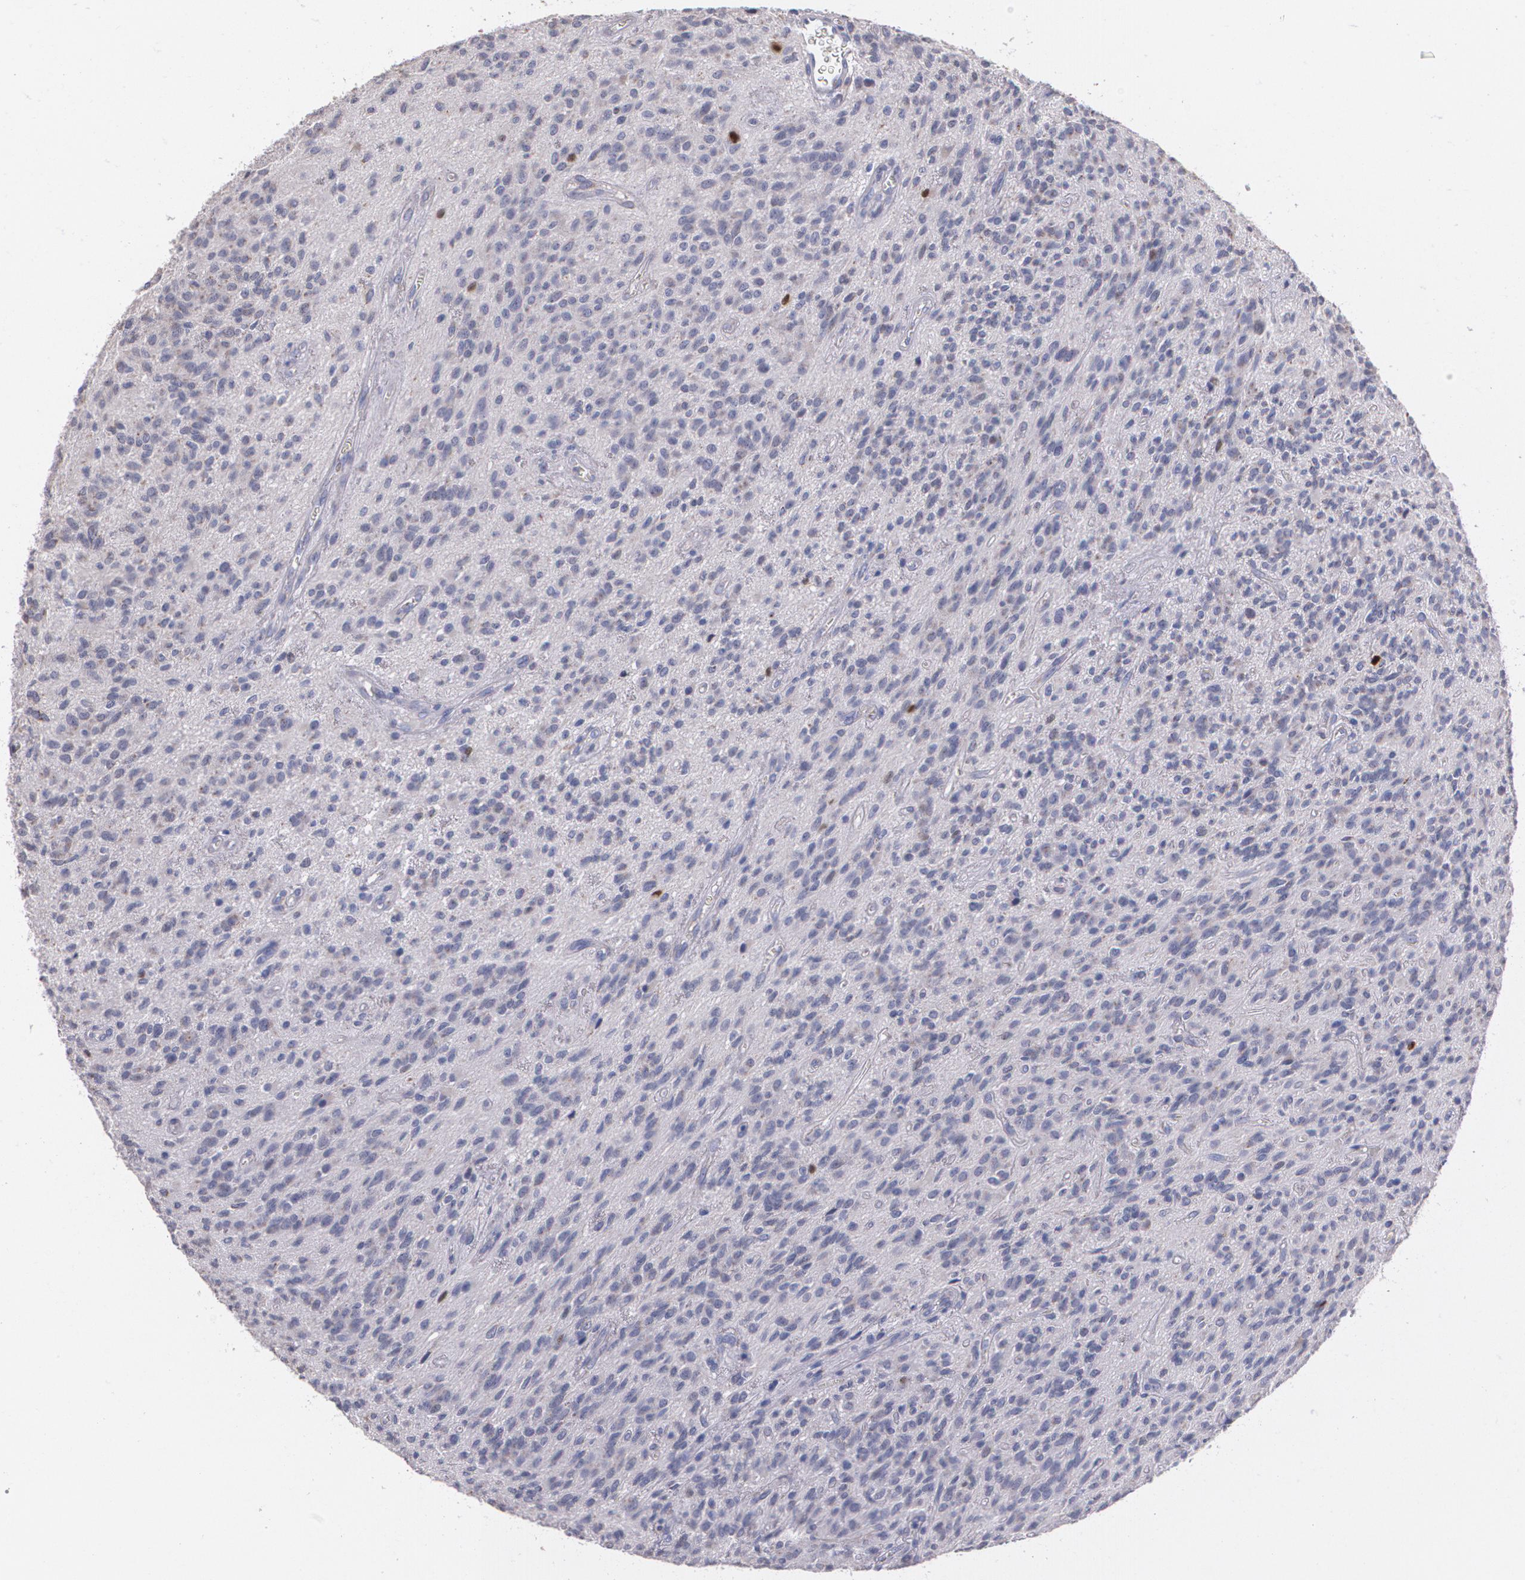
{"staining": {"intensity": "weak", "quantity": "25%-75%", "location": "cytoplasmic/membranous,nuclear"}, "tissue": "glioma", "cell_type": "Tumor cells", "image_type": "cancer", "snomed": [{"axis": "morphology", "description": "Glioma, malignant, Low grade"}, {"axis": "topography", "description": "Brain"}], "caption": "Malignant glioma (low-grade) stained for a protein (brown) exhibits weak cytoplasmic/membranous and nuclear positive staining in approximately 25%-75% of tumor cells.", "gene": "ATF3", "patient": {"sex": "female", "age": 15}}